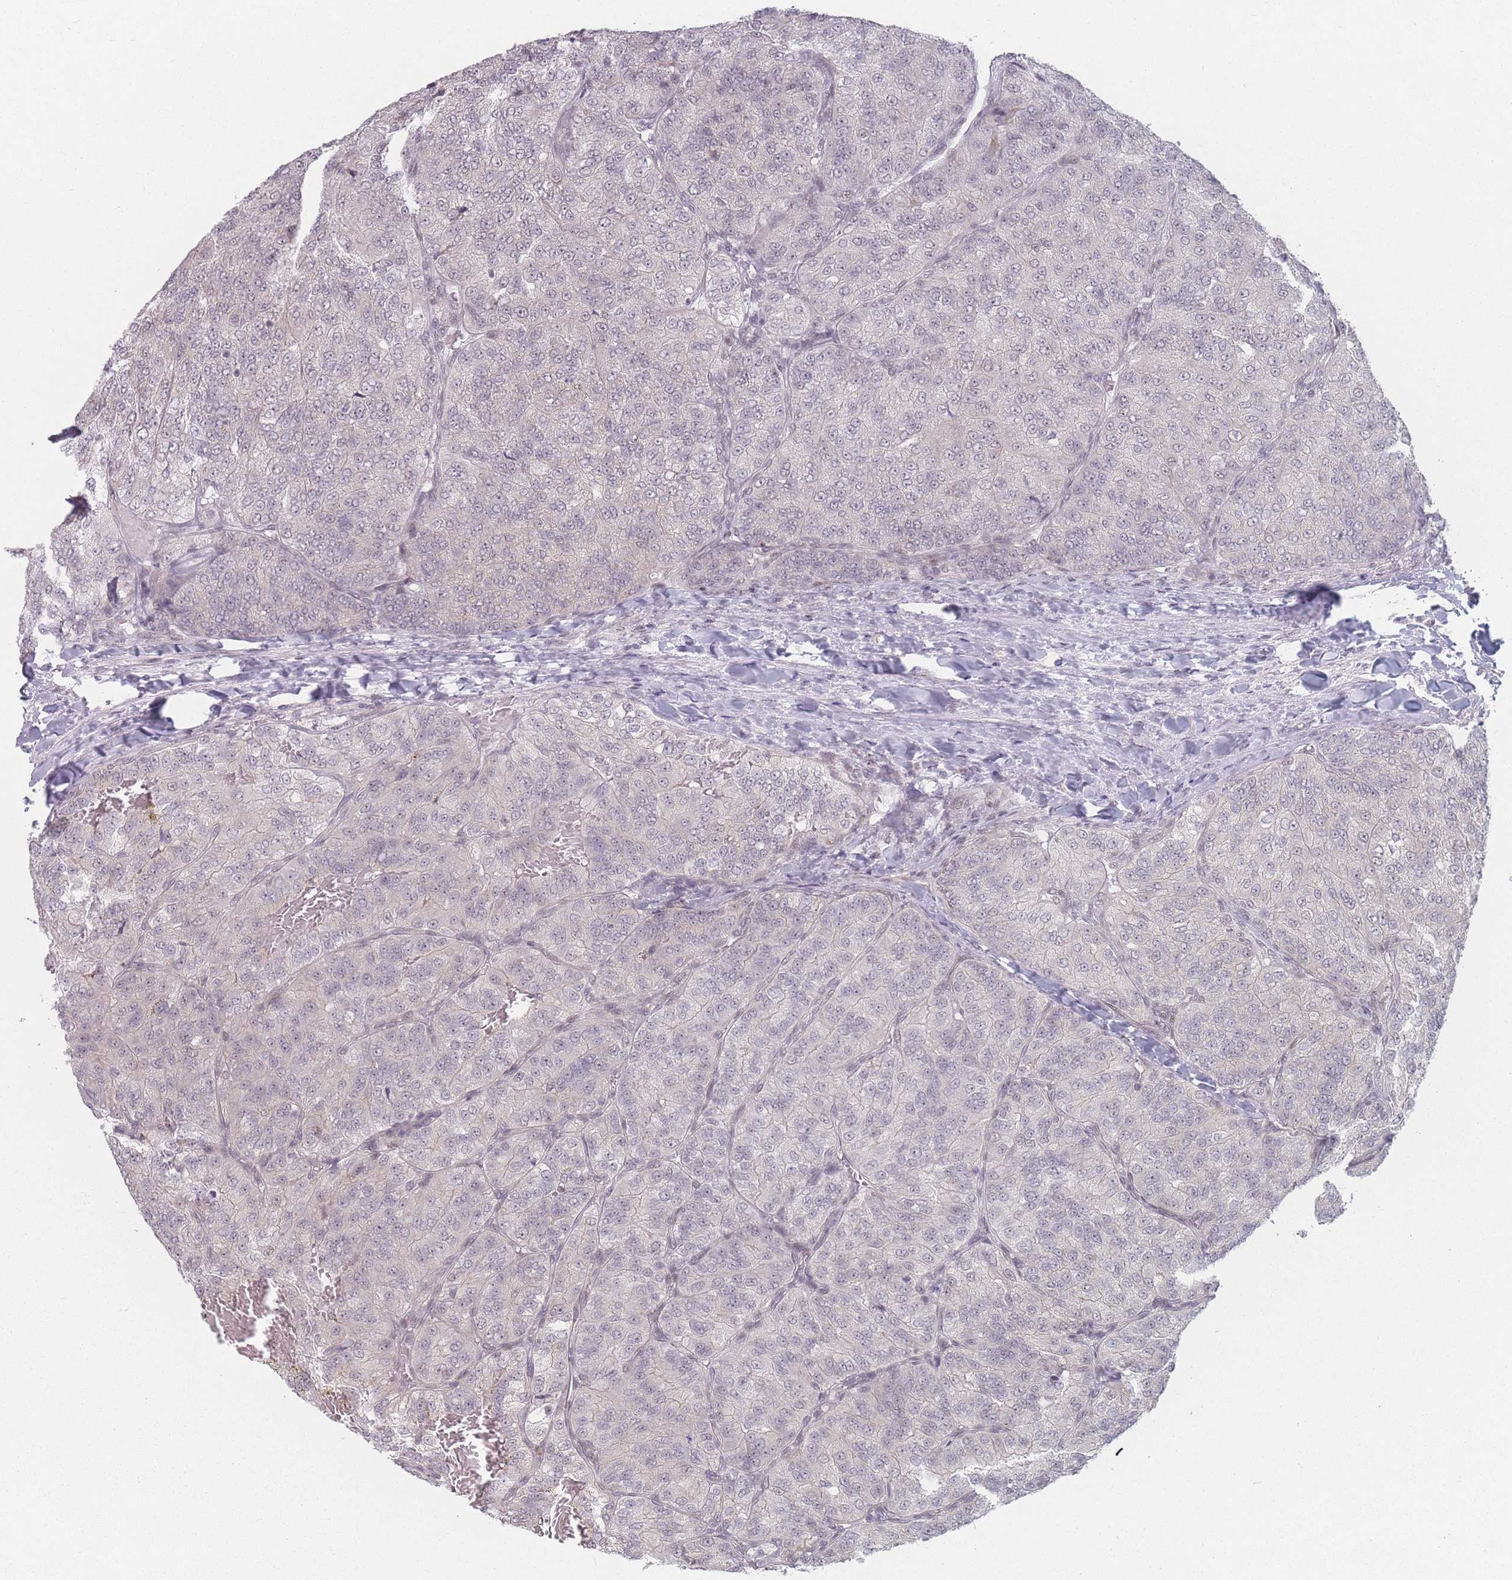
{"staining": {"intensity": "negative", "quantity": "none", "location": "none"}, "tissue": "renal cancer", "cell_type": "Tumor cells", "image_type": "cancer", "snomed": [{"axis": "morphology", "description": "Adenocarcinoma, NOS"}, {"axis": "topography", "description": "Kidney"}], "caption": "This image is of renal adenocarcinoma stained with IHC to label a protein in brown with the nuclei are counter-stained blue. There is no positivity in tumor cells.", "gene": "ZC3H14", "patient": {"sex": "female", "age": 63}}